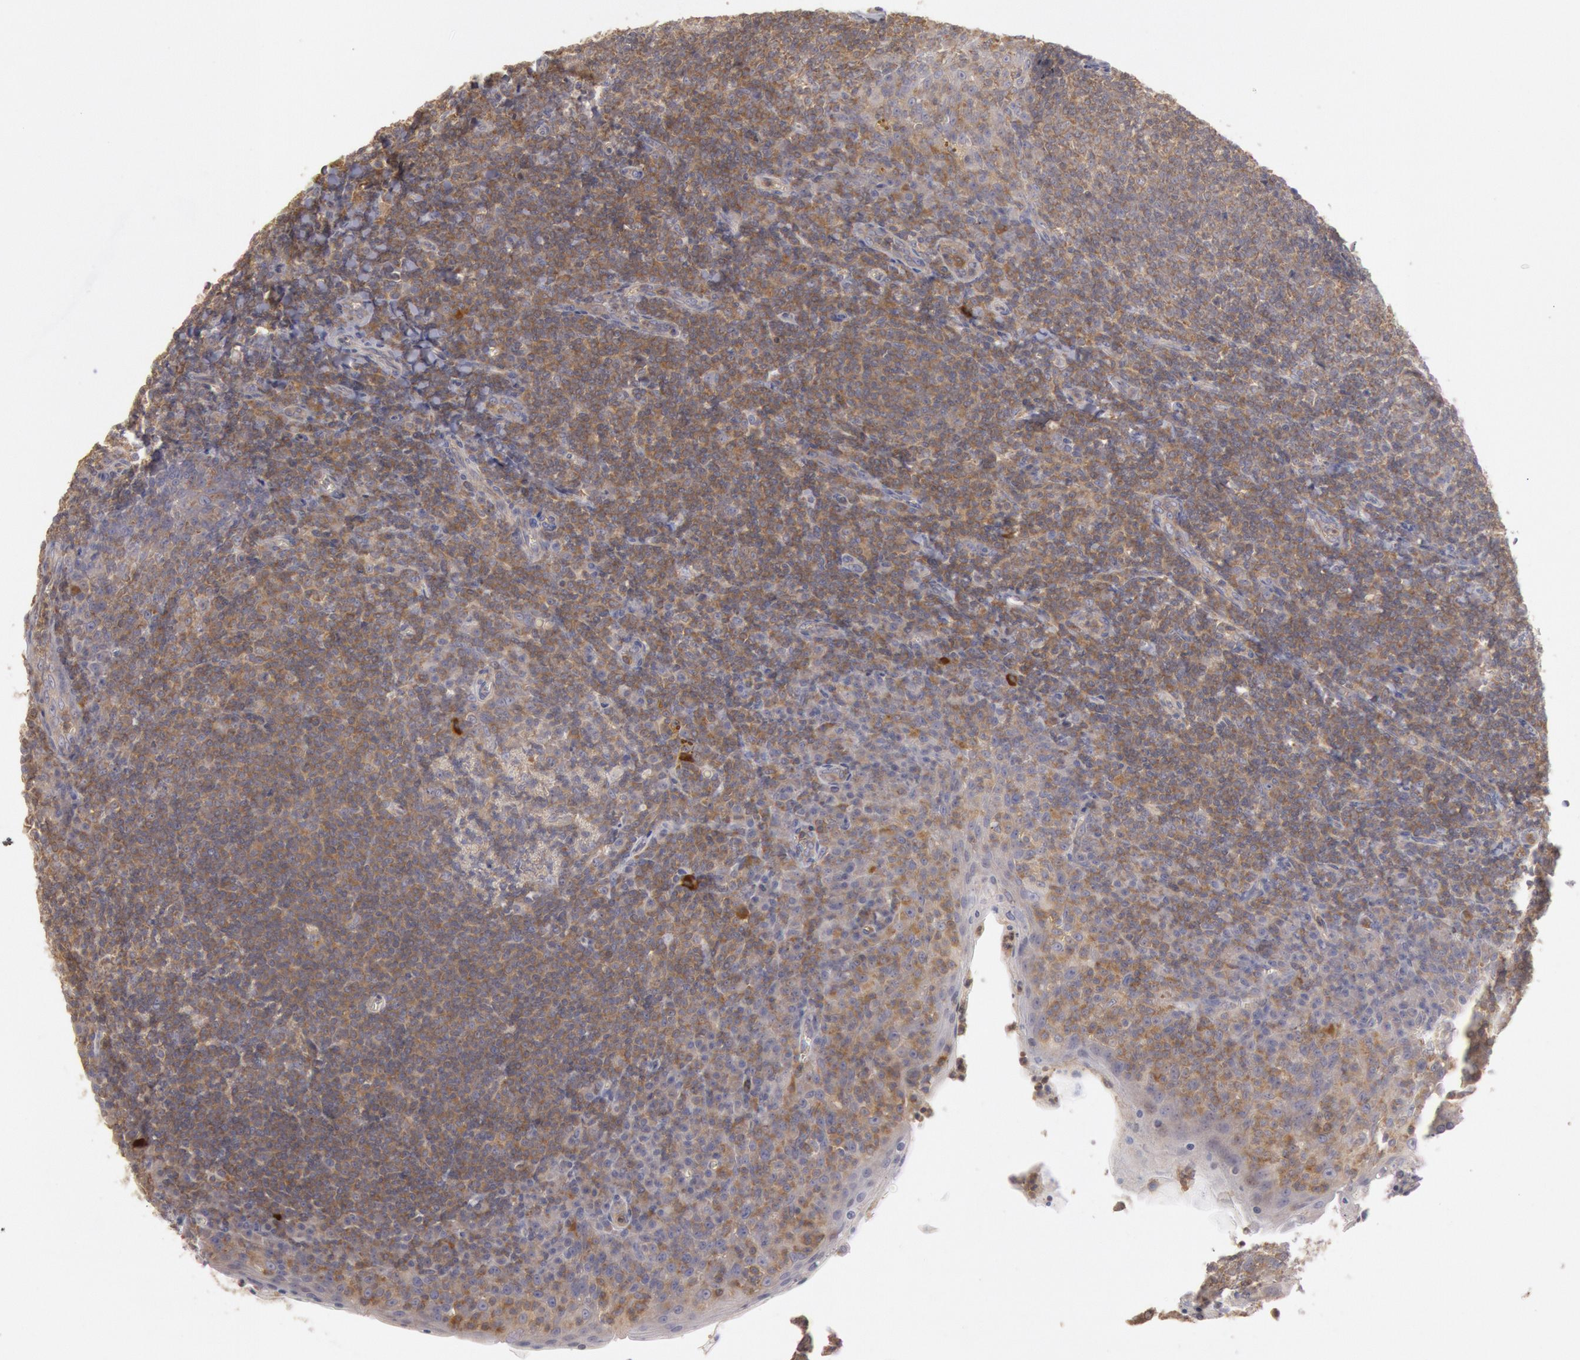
{"staining": {"intensity": "moderate", "quantity": "<25%", "location": "cytoplasmic/membranous"}, "tissue": "tonsil", "cell_type": "Germinal center cells", "image_type": "normal", "snomed": [{"axis": "morphology", "description": "Normal tissue, NOS"}, {"axis": "topography", "description": "Tonsil"}], "caption": "High-power microscopy captured an immunohistochemistry (IHC) photomicrograph of normal tonsil, revealing moderate cytoplasmic/membranous expression in approximately <25% of germinal center cells.", "gene": "PIK3R1", "patient": {"sex": "male", "age": 31}}